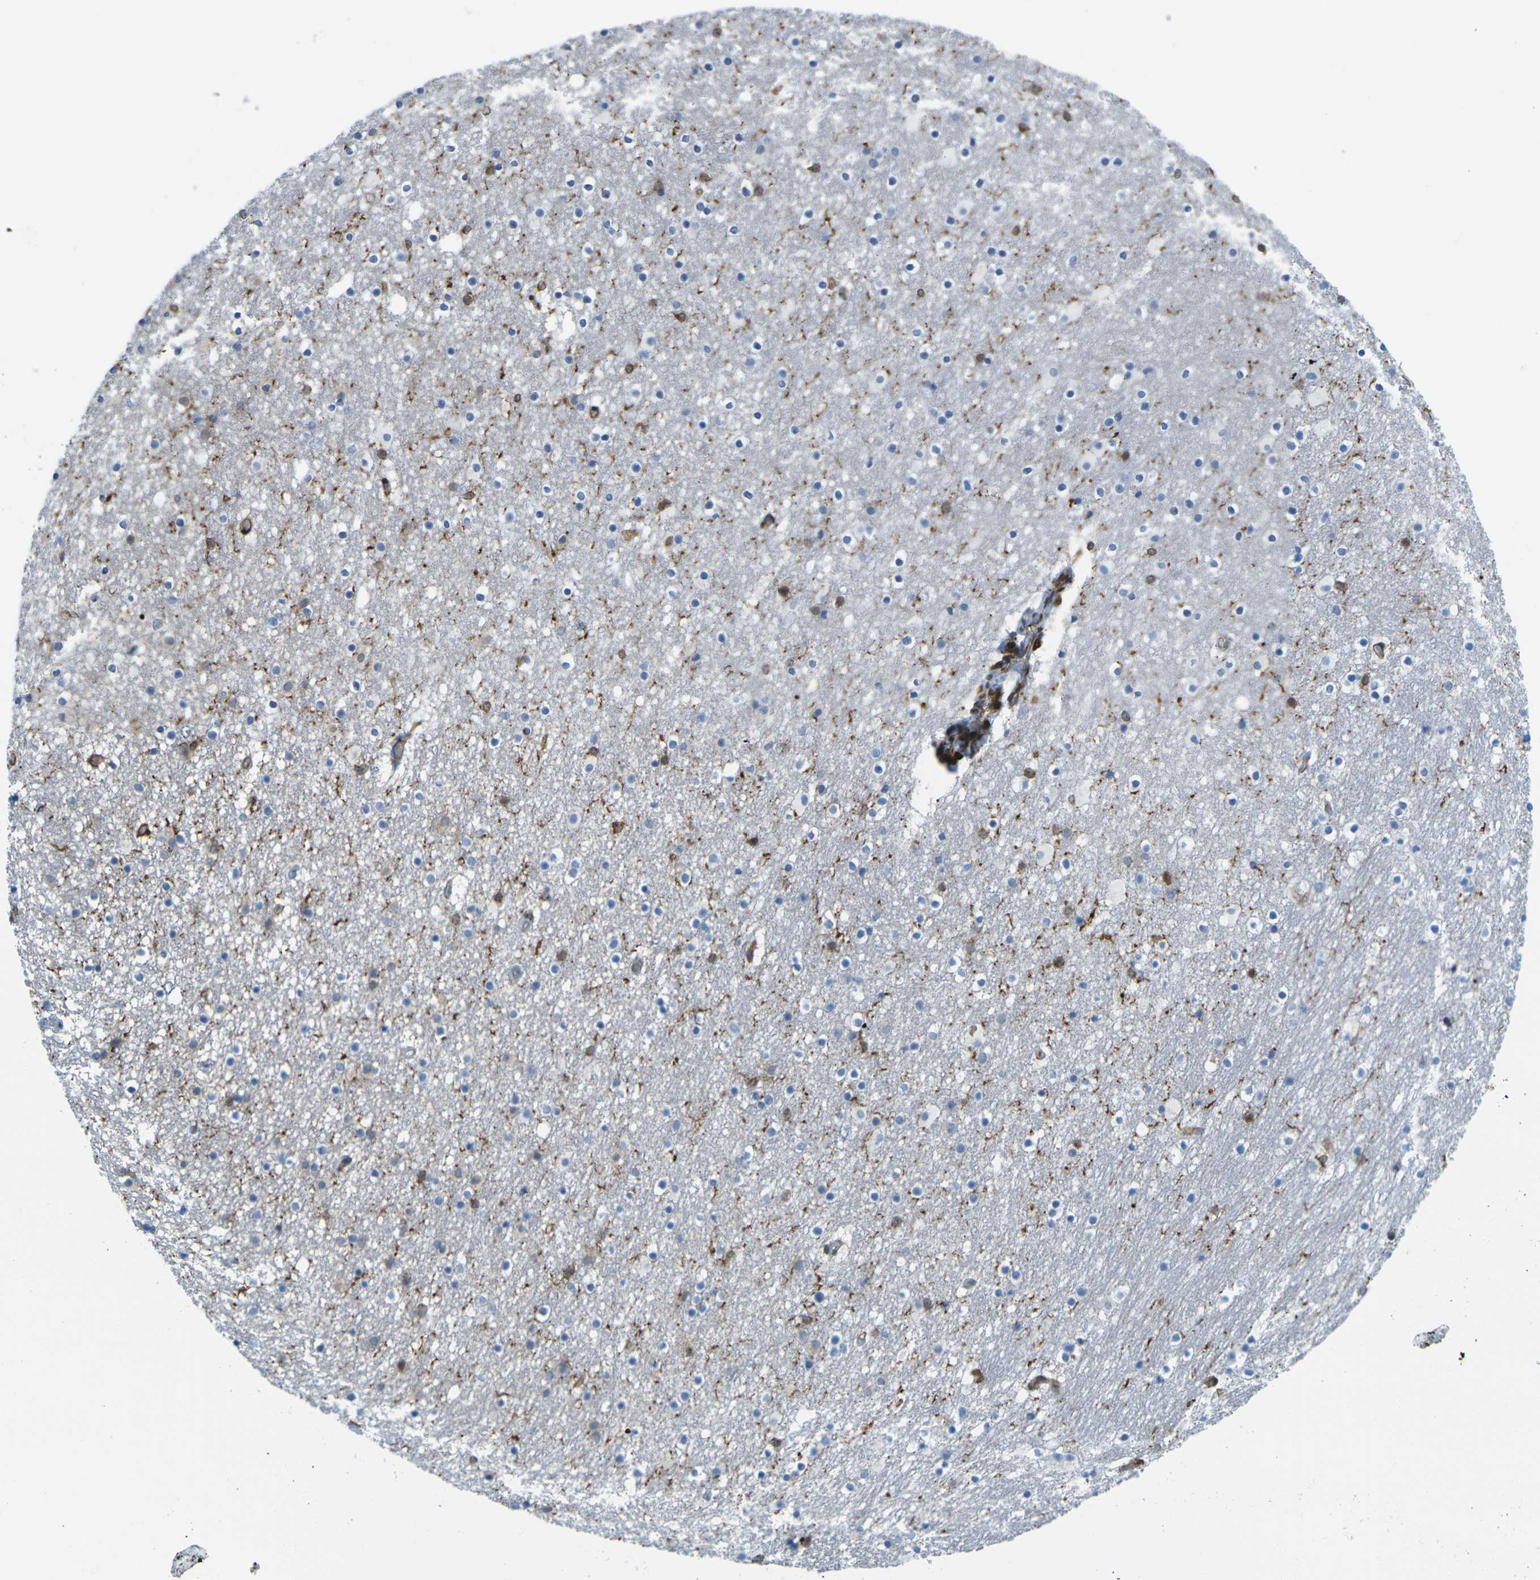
{"staining": {"intensity": "moderate", "quantity": "<25%", "location": "cytoplasmic/membranous"}, "tissue": "caudate", "cell_type": "Glial cells", "image_type": "normal", "snomed": [{"axis": "morphology", "description": "Normal tissue, NOS"}, {"axis": "topography", "description": "Lateral ventricle wall"}], "caption": "DAB (3,3'-diaminobenzidine) immunohistochemical staining of unremarkable caudate shows moderate cytoplasmic/membranous protein staining in approximately <25% of glial cells. The protein is stained brown, and the nuclei are stained in blue (DAB (3,3'-diaminobenzidine) IHC with brightfield microscopy, high magnification).", "gene": "LASP1", "patient": {"sex": "male", "age": 45}}